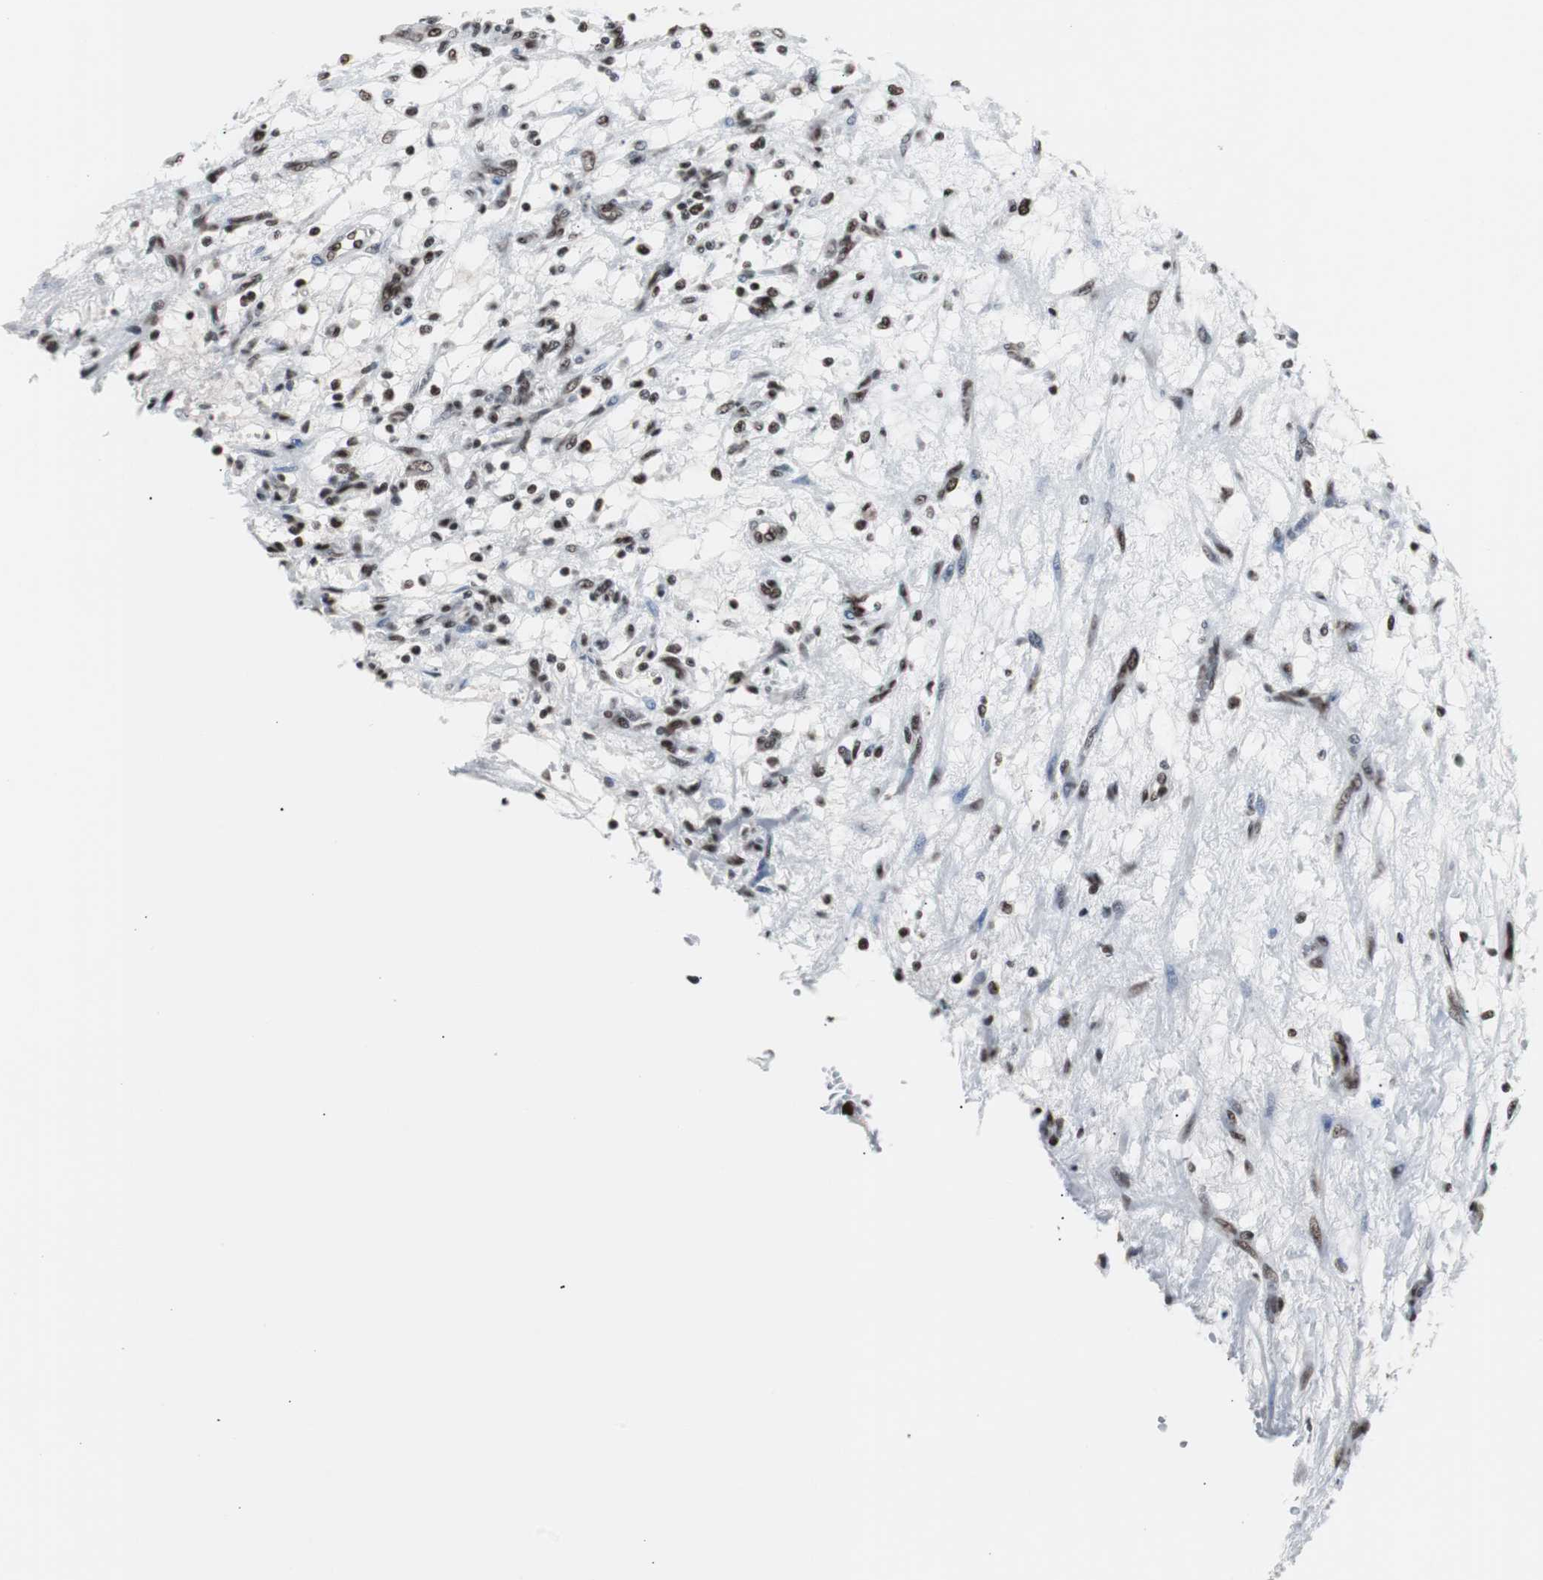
{"staining": {"intensity": "strong", "quantity": ">75%", "location": "nuclear"}, "tissue": "renal cancer", "cell_type": "Tumor cells", "image_type": "cancer", "snomed": [{"axis": "morphology", "description": "Adenocarcinoma, NOS"}, {"axis": "topography", "description": "Kidney"}], "caption": "Tumor cells reveal high levels of strong nuclear positivity in about >75% of cells in adenocarcinoma (renal). (Brightfield microscopy of DAB IHC at high magnification).", "gene": "XRCC1", "patient": {"sex": "female", "age": 57}}